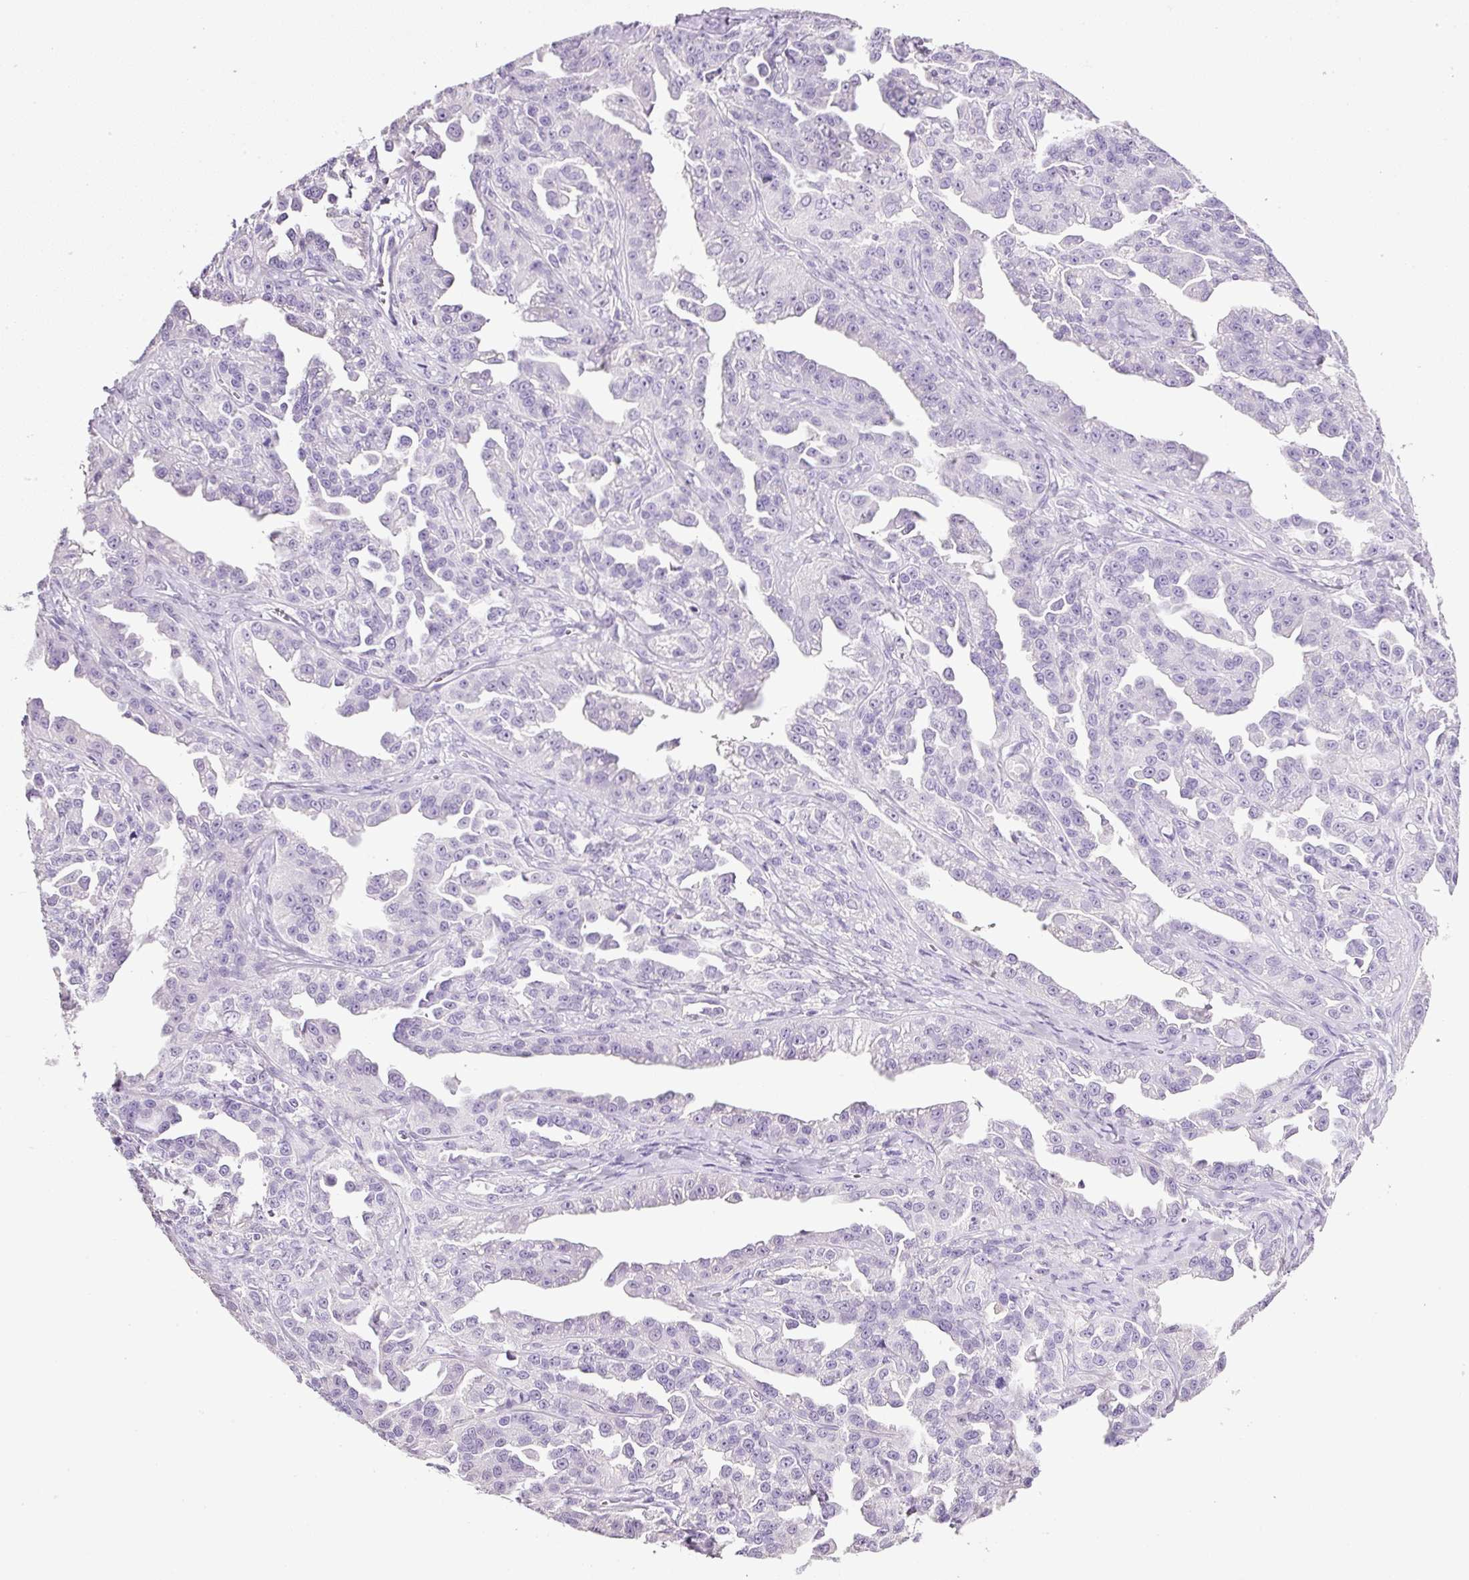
{"staining": {"intensity": "negative", "quantity": "none", "location": "none"}, "tissue": "ovarian cancer", "cell_type": "Tumor cells", "image_type": "cancer", "snomed": [{"axis": "morphology", "description": "Cystadenocarcinoma, serous, NOS"}, {"axis": "topography", "description": "Ovary"}], "caption": "Human ovarian cancer (serous cystadenocarcinoma) stained for a protein using immunohistochemistry shows no positivity in tumor cells.", "gene": "BSND", "patient": {"sex": "female", "age": 75}}